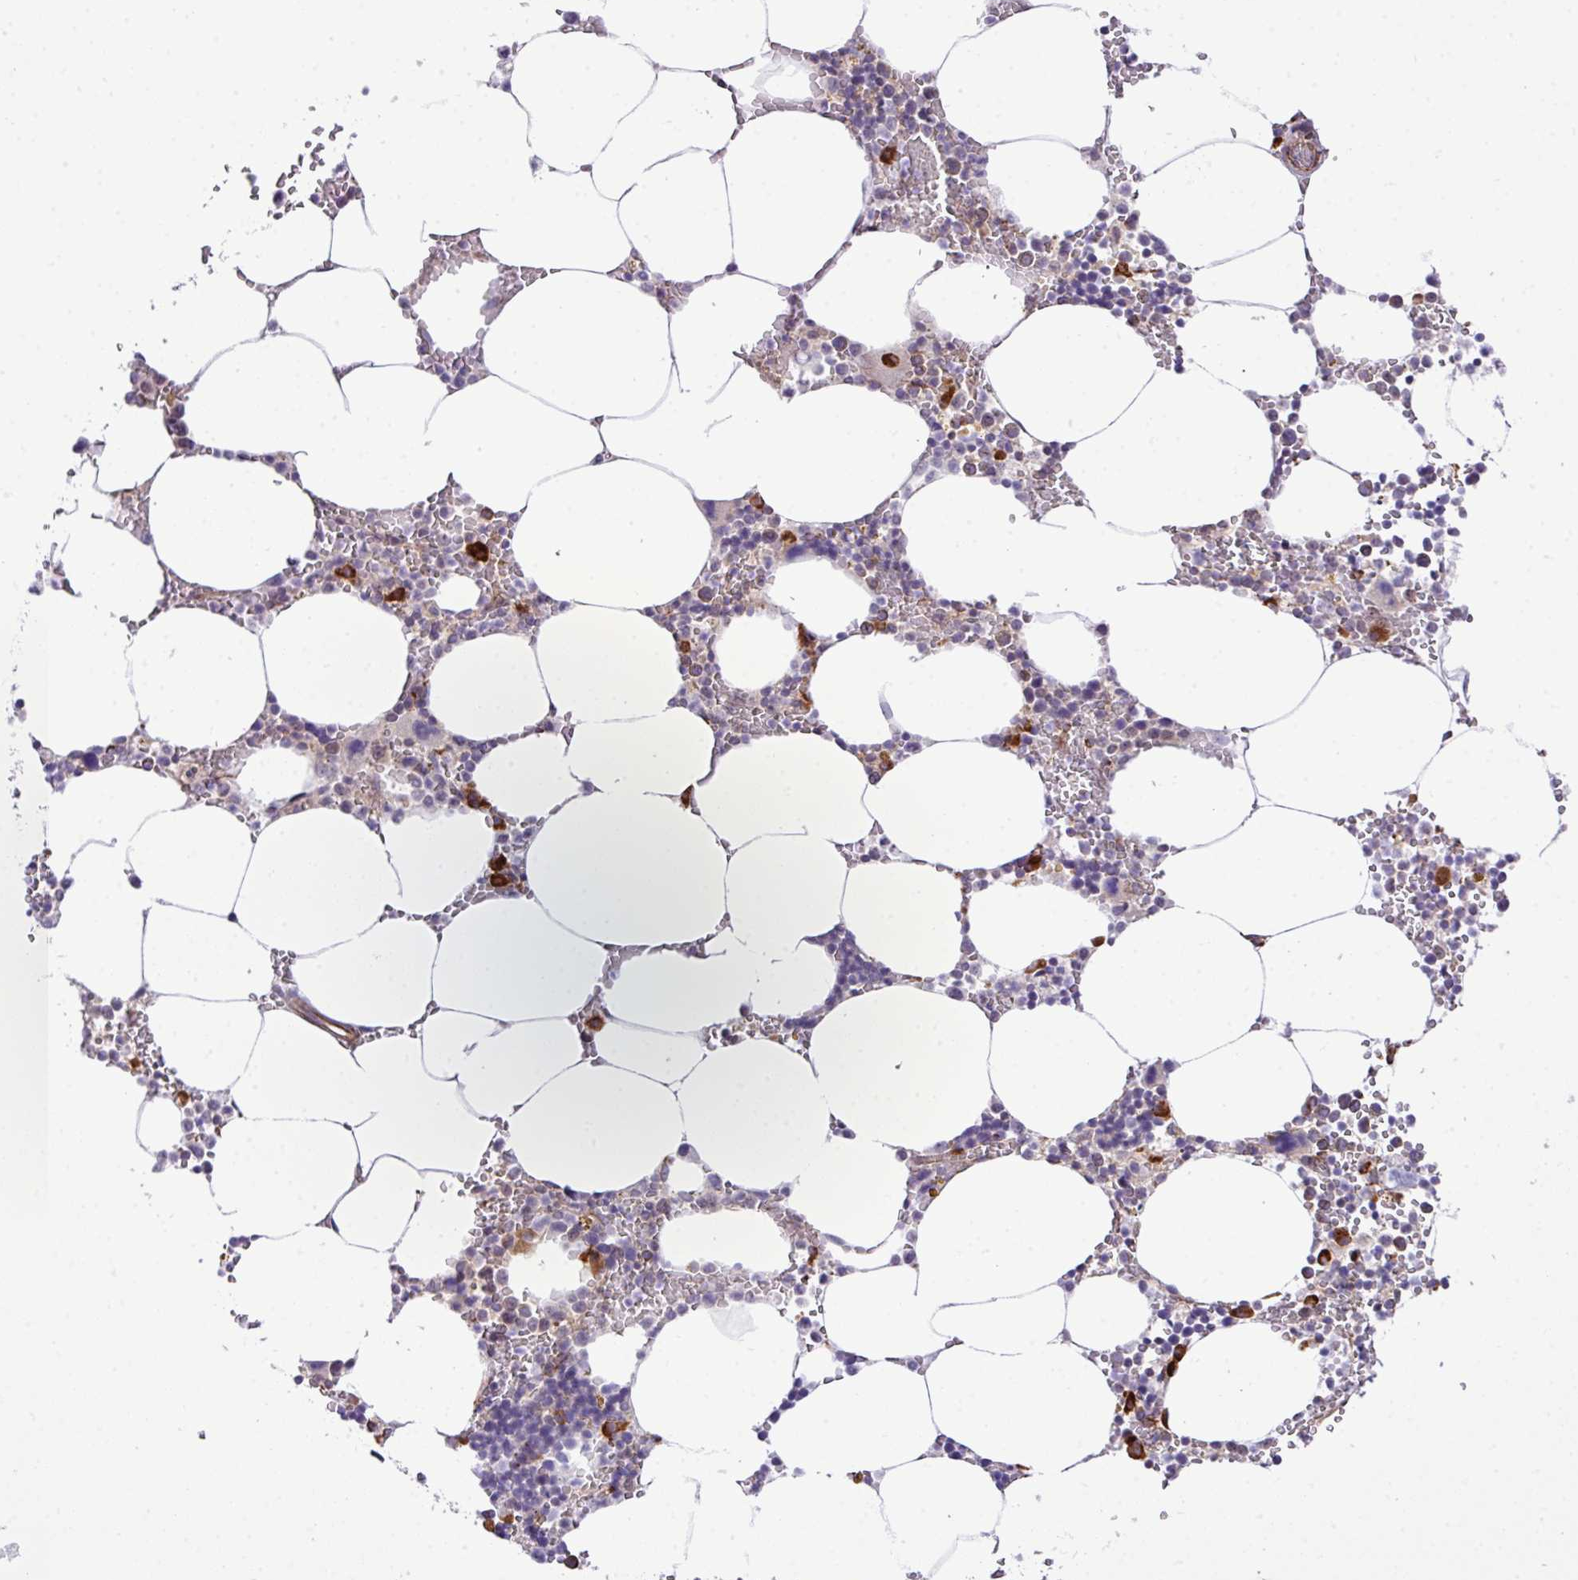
{"staining": {"intensity": "strong", "quantity": "<25%", "location": "cytoplasmic/membranous"}, "tissue": "bone marrow", "cell_type": "Hematopoietic cells", "image_type": "normal", "snomed": [{"axis": "morphology", "description": "Normal tissue, NOS"}, {"axis": "topography", "description": "Bone marrow"}], "caption": "A brown stain shows strong cytoplasmic/membranous staining of a protein in hematopoietic cells of benign bone marrow.", "gene": "CFAP97", "patient": {"sex": "male", "age": 70}}